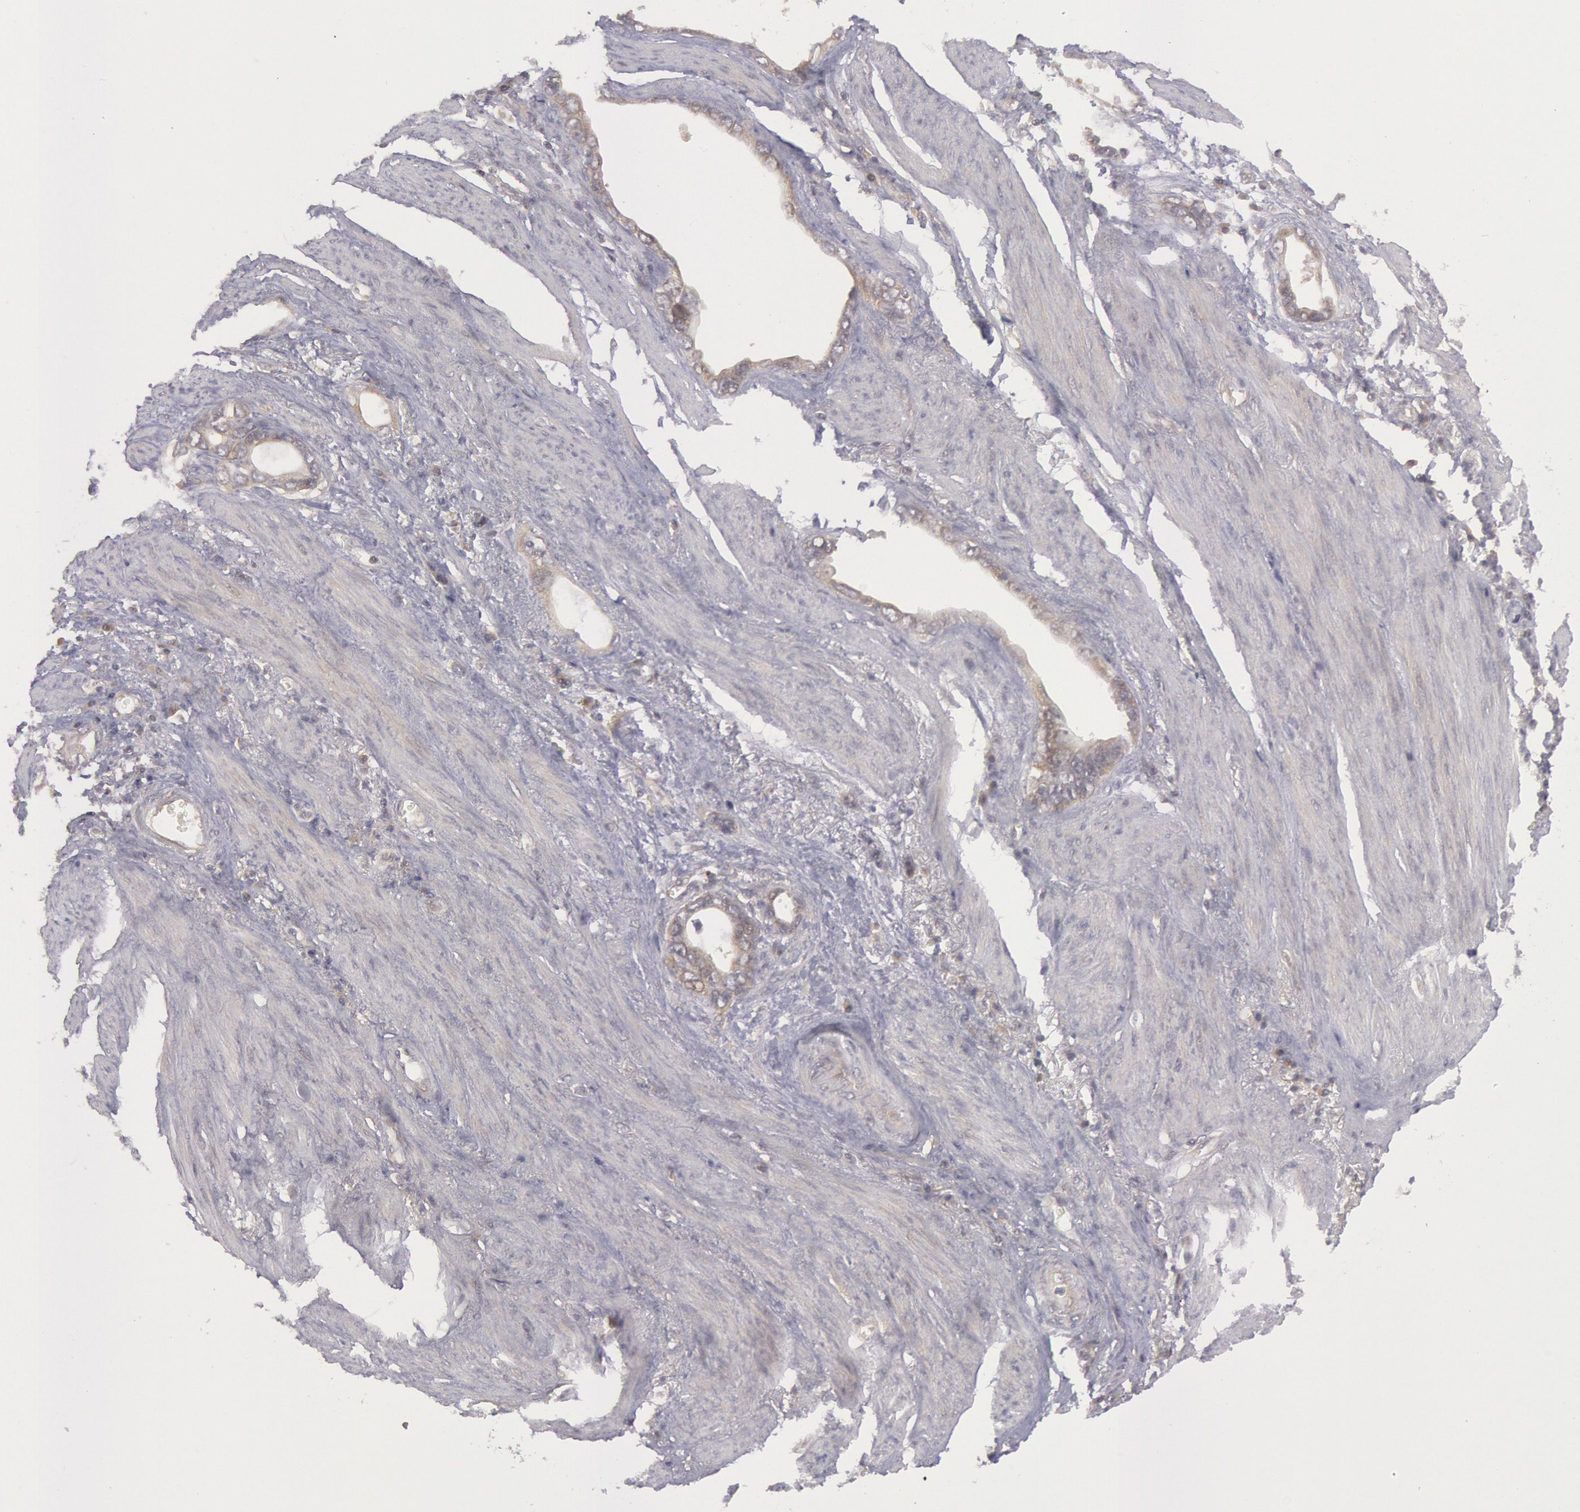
{"staining": {"intensity": "weak", "quantity": ">75%", "location": "cytoplasmic/membranous"}, "tissue": "stomach cancer", "cell_type": "Tumor cells", "image_type": "cancer", "snomed": [{"axis": "morphology", "description": "Adenocarcinoma, NOS"}, {"axis": "topography", "description": "Stomach"}], "caption": "Weak cytoplasmic/membranous protein staining is appreciated in about >75% of tumor cells in adenocarcinoma (stomach).", "gene": "BRAF", "patient": {"sex": "male", "age": 78}}